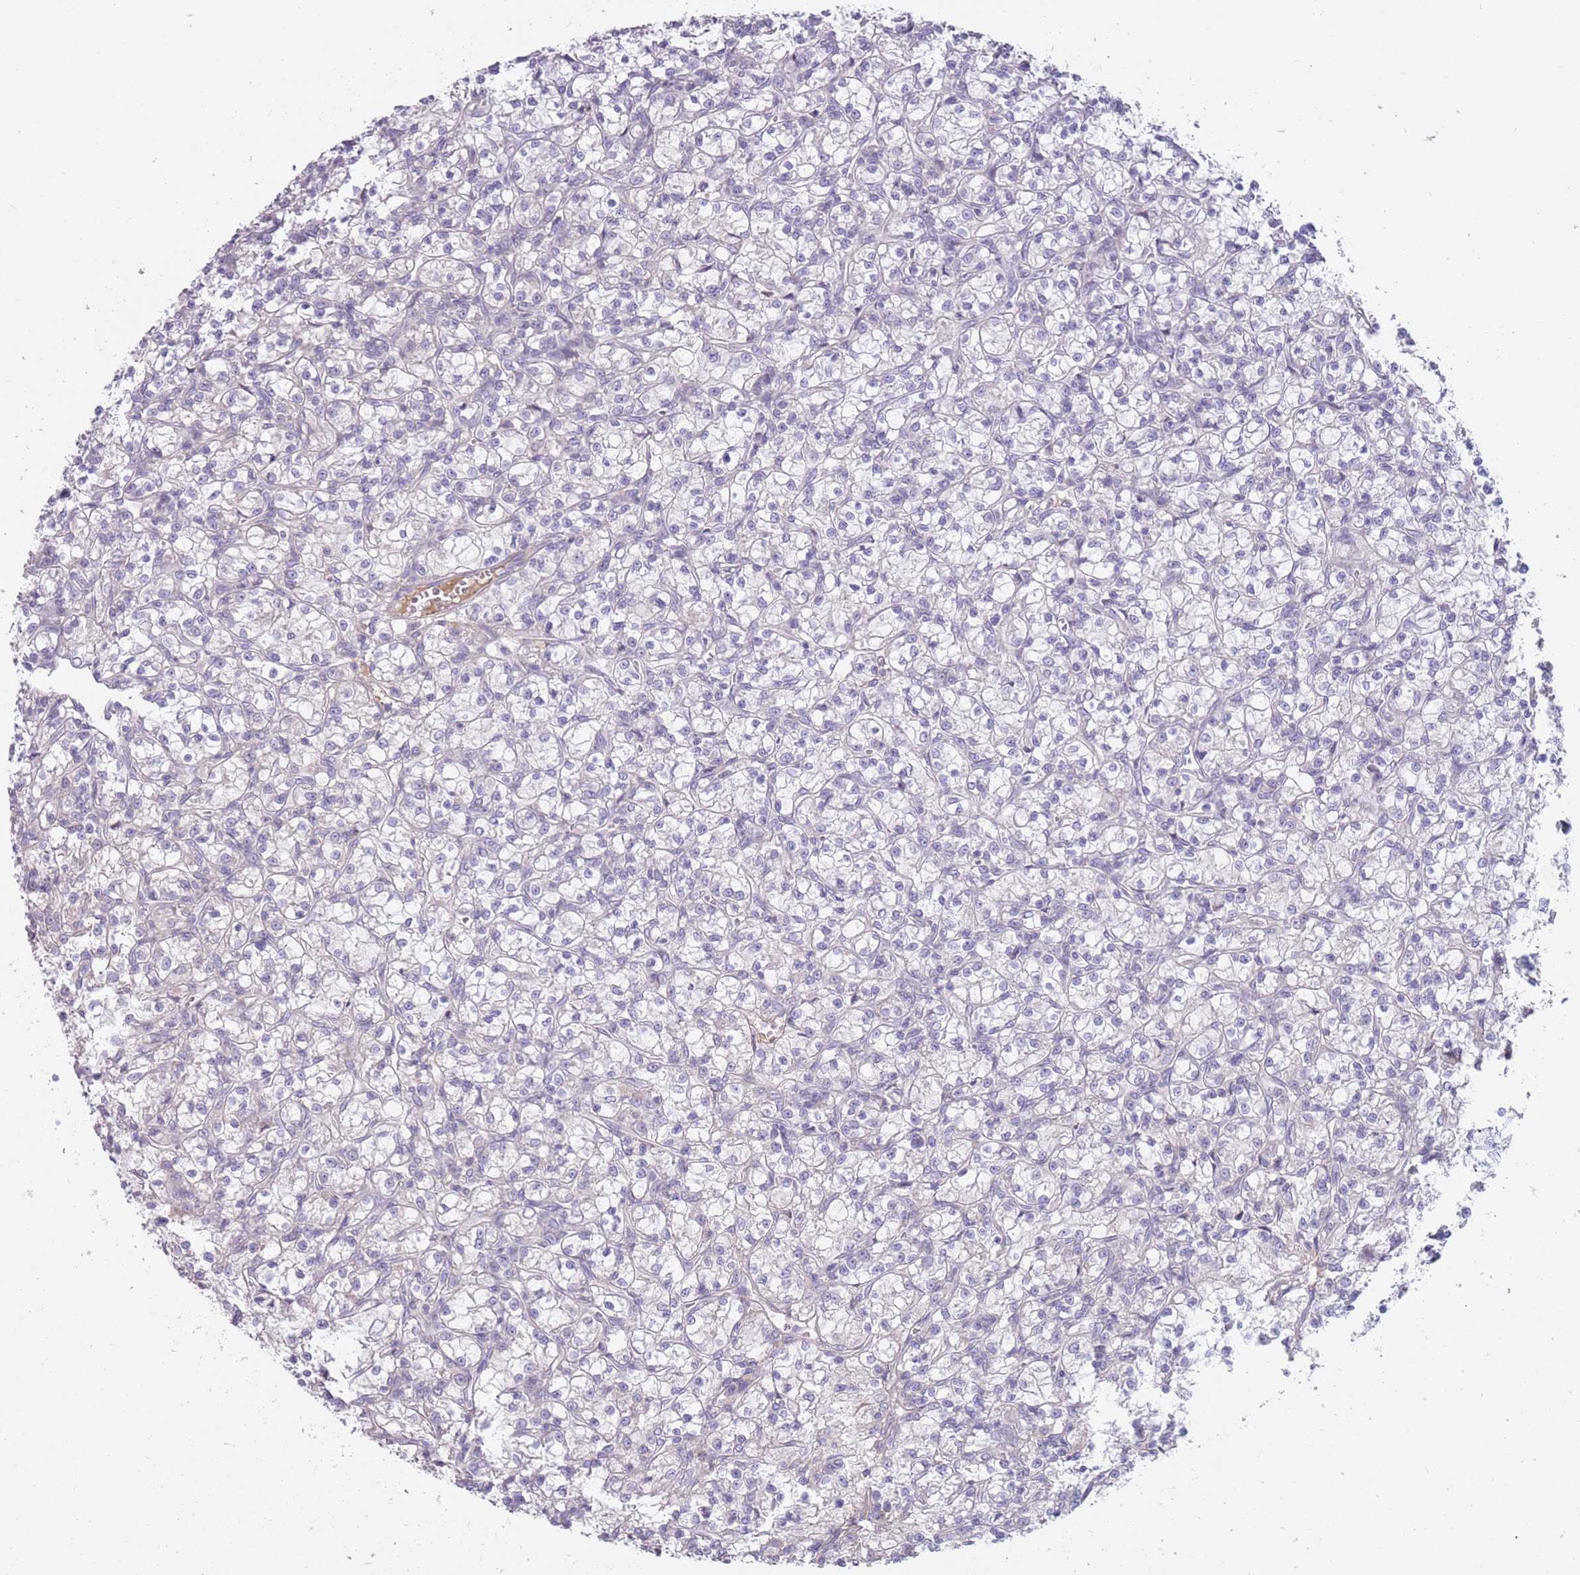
{"staining": {"intensity": "negative", "quantity": "none", "location": "none"}, "tissue": "renal cancer", "cell_type": "Tumor cells", "image_type": "cancer", "snomed": [{"axis": "morphology", "description": "Adenocarcinoma, NOS"}, {"axis": "topography", "description": "Kidney"}], "caption": "There is no significant staining in tumor cells of adenocarcinoma (renal).", "gene": "DDX4", "patient": {"sex": "female", "age": 59}}